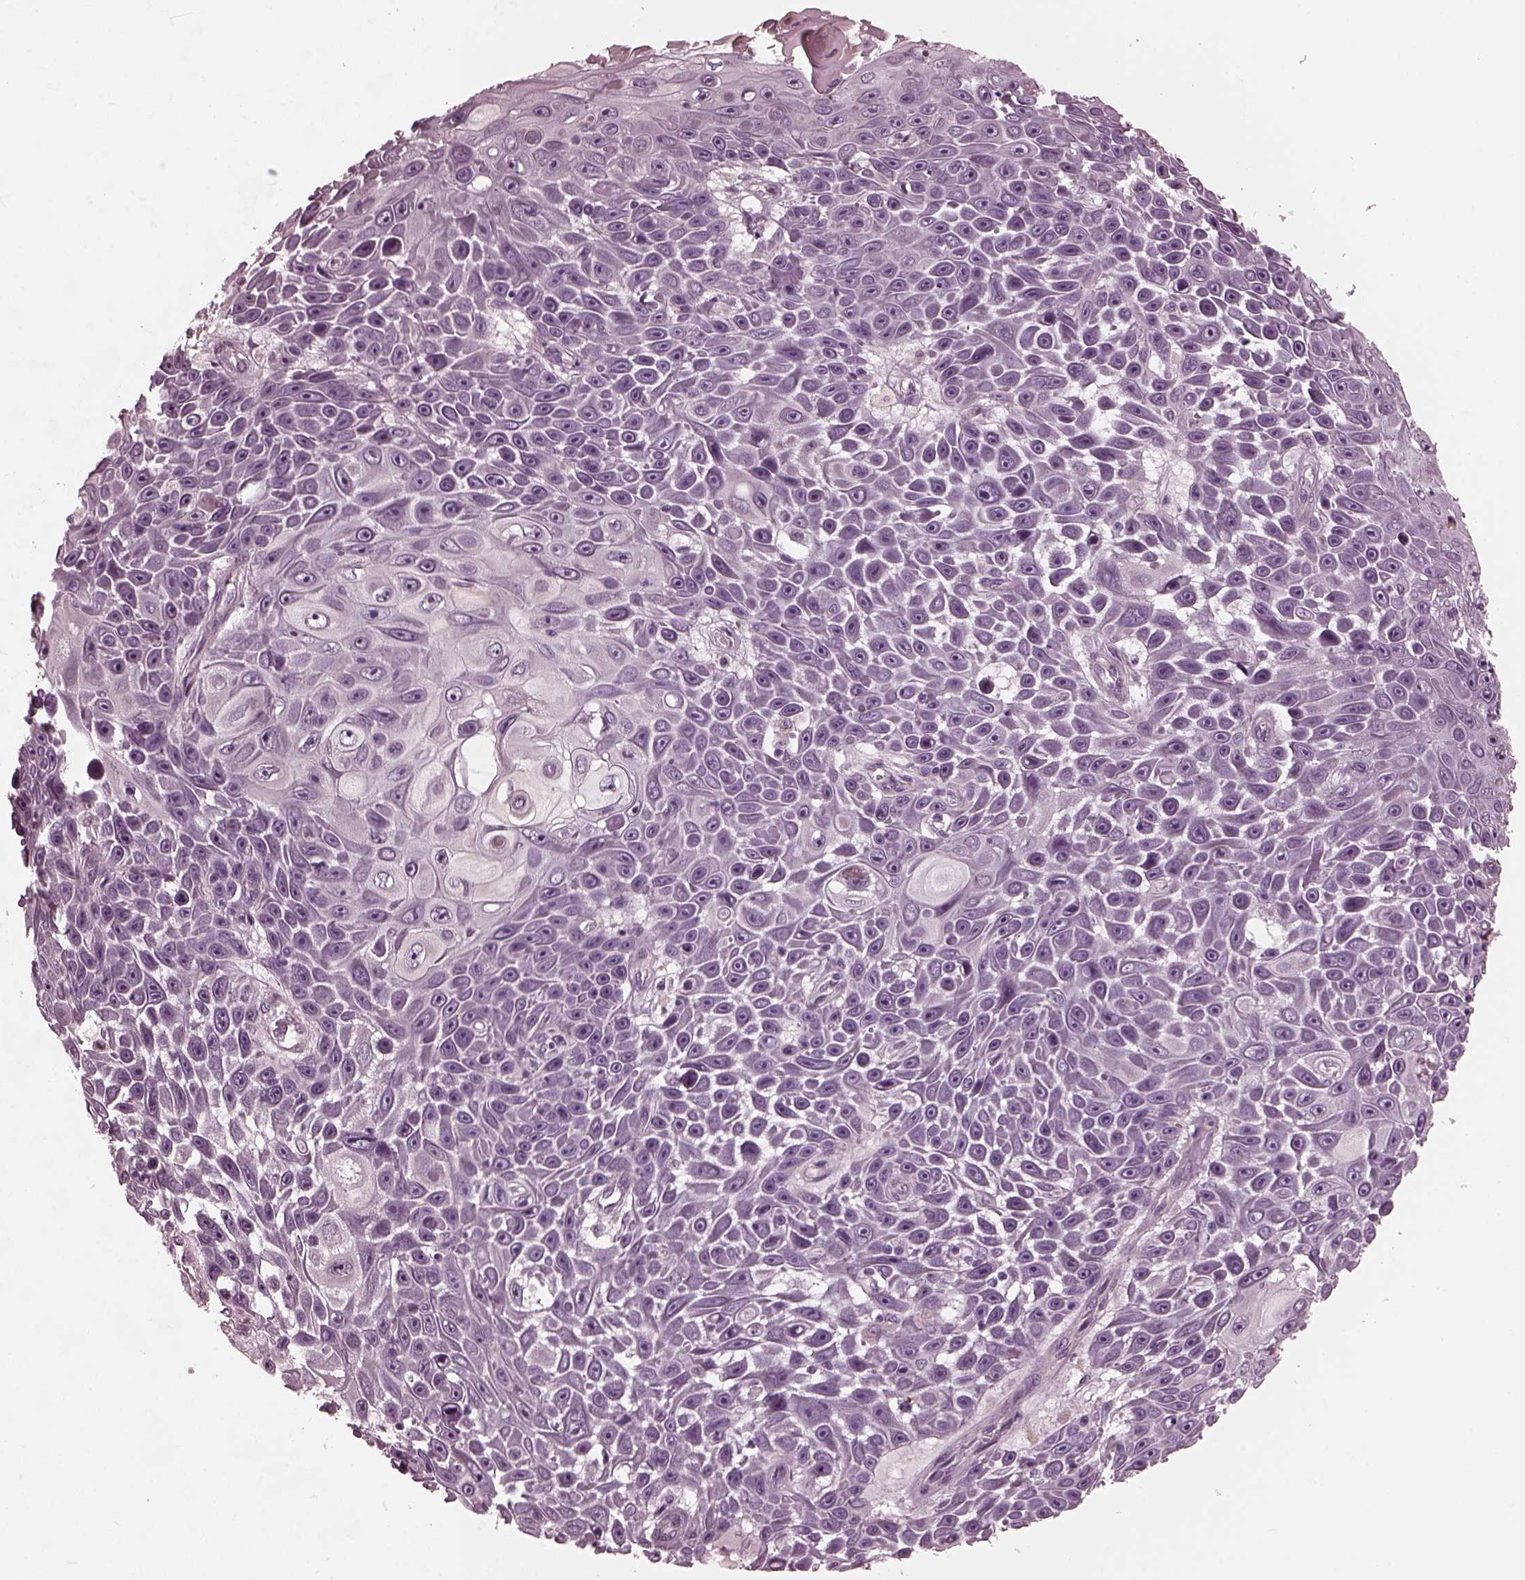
{"staining": {"intensity": "negative", "quantity": "none", "location": "none"}, "tissue": "skin cancer", "cell_type": "Tumor cells", "image_type": "cancer", "snomed": [{"axis": "morphology", "description": "Squamous cell carcinoma, NOS"}, {"axis": "topography", "description": "Skin"}], "caption": "Photomicrograph shows no significant protein staining in tumor cells of skin cancer (squamous cell carcinoma).", "gene": "KIF6", "patient": {"sex": "male", "age": 82}}